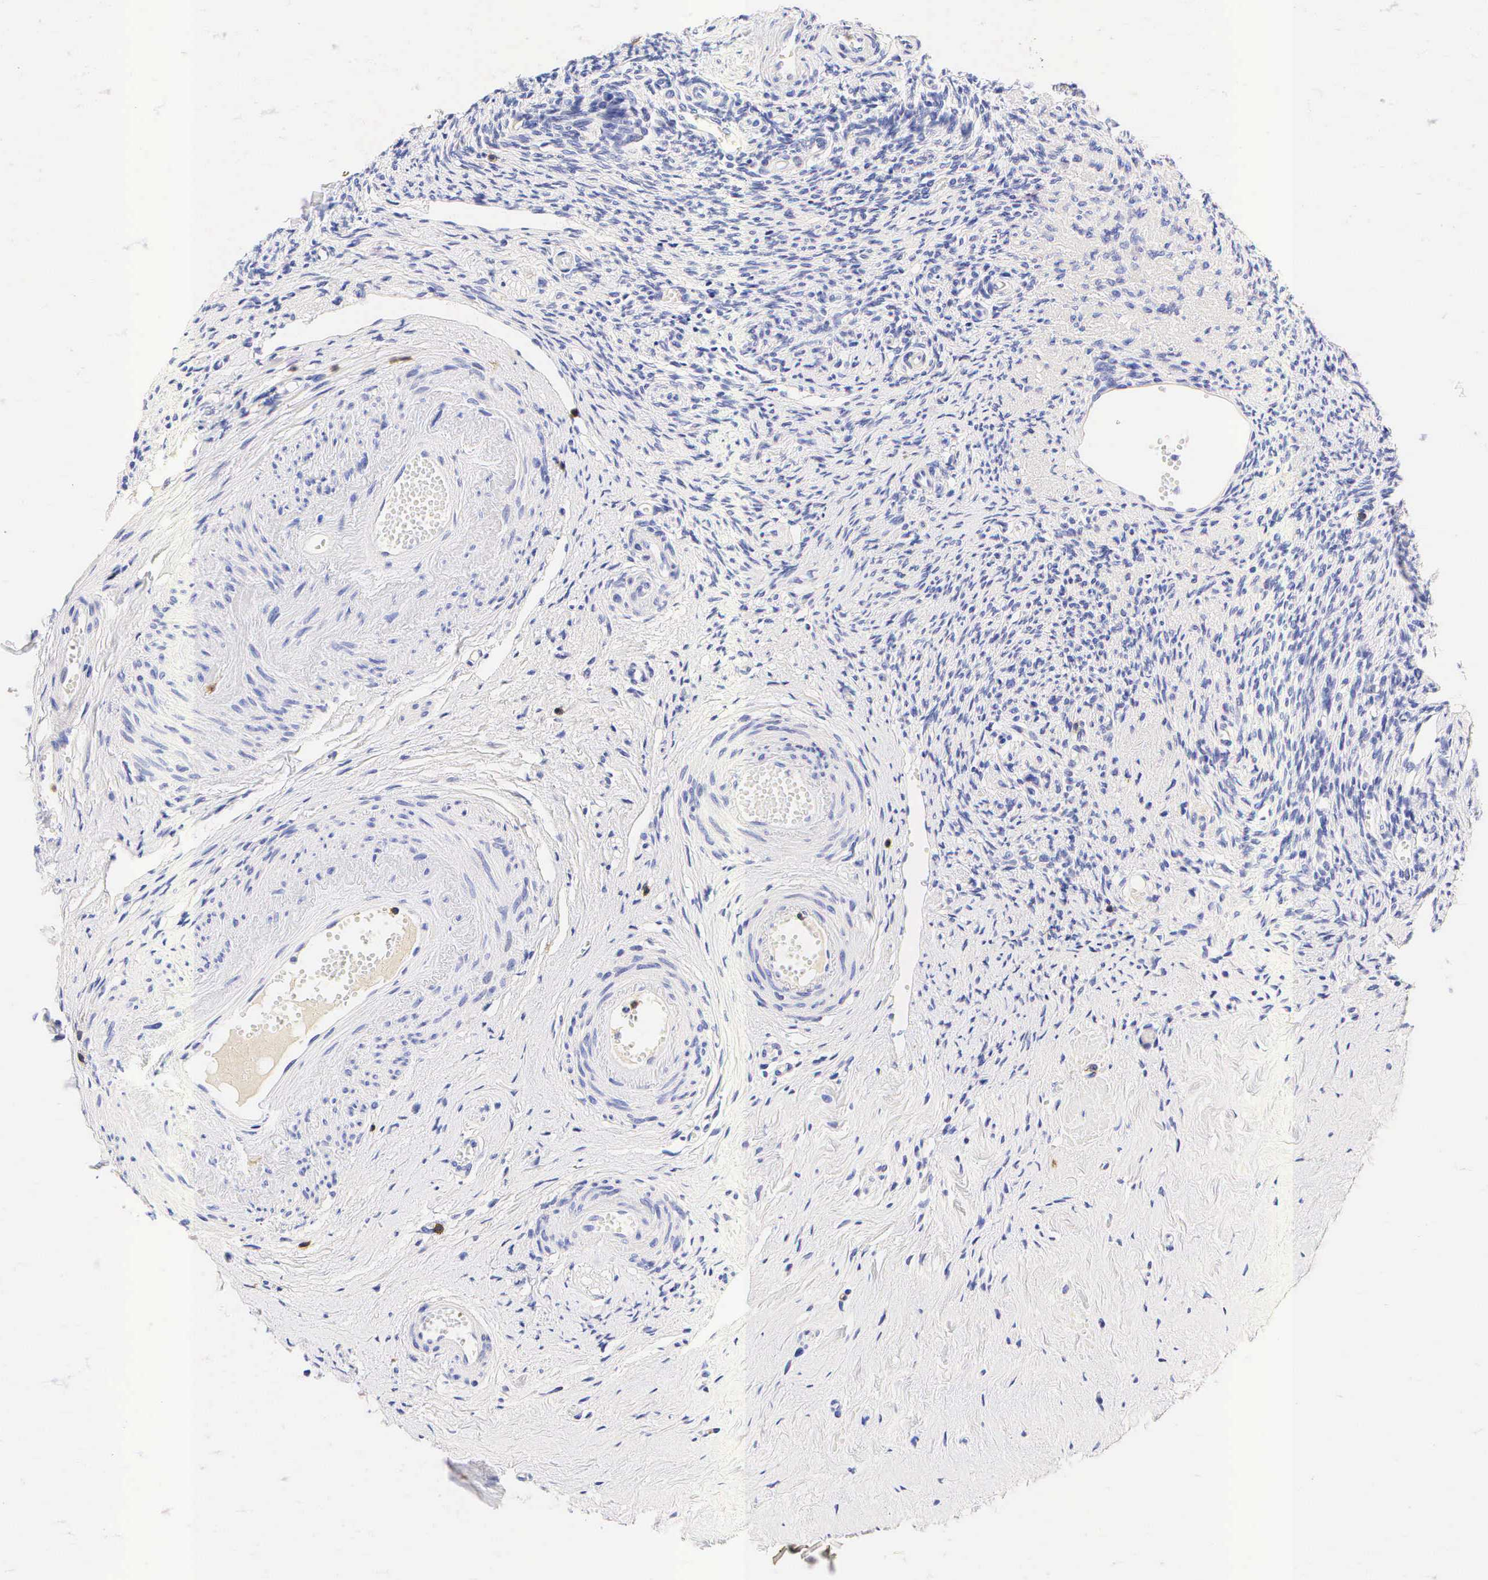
{"staining": {"intensity": "negative", "quantity": "none", "location": "none"}, "tissue": "ovary", "cell_type": "Follicle cells", "image_type": "normal", "snomed": [{"axis": "morphology", "description": "Normal tissue, NOS"}, {"axis": "topography", "description": "Ovary"}], "caption": "A photomicrograph of ovary stained for a protein demonstrates no brown staining in follicle cells.", "gene": "CD3E", "patient": {"sex": "female", "age": 63}}